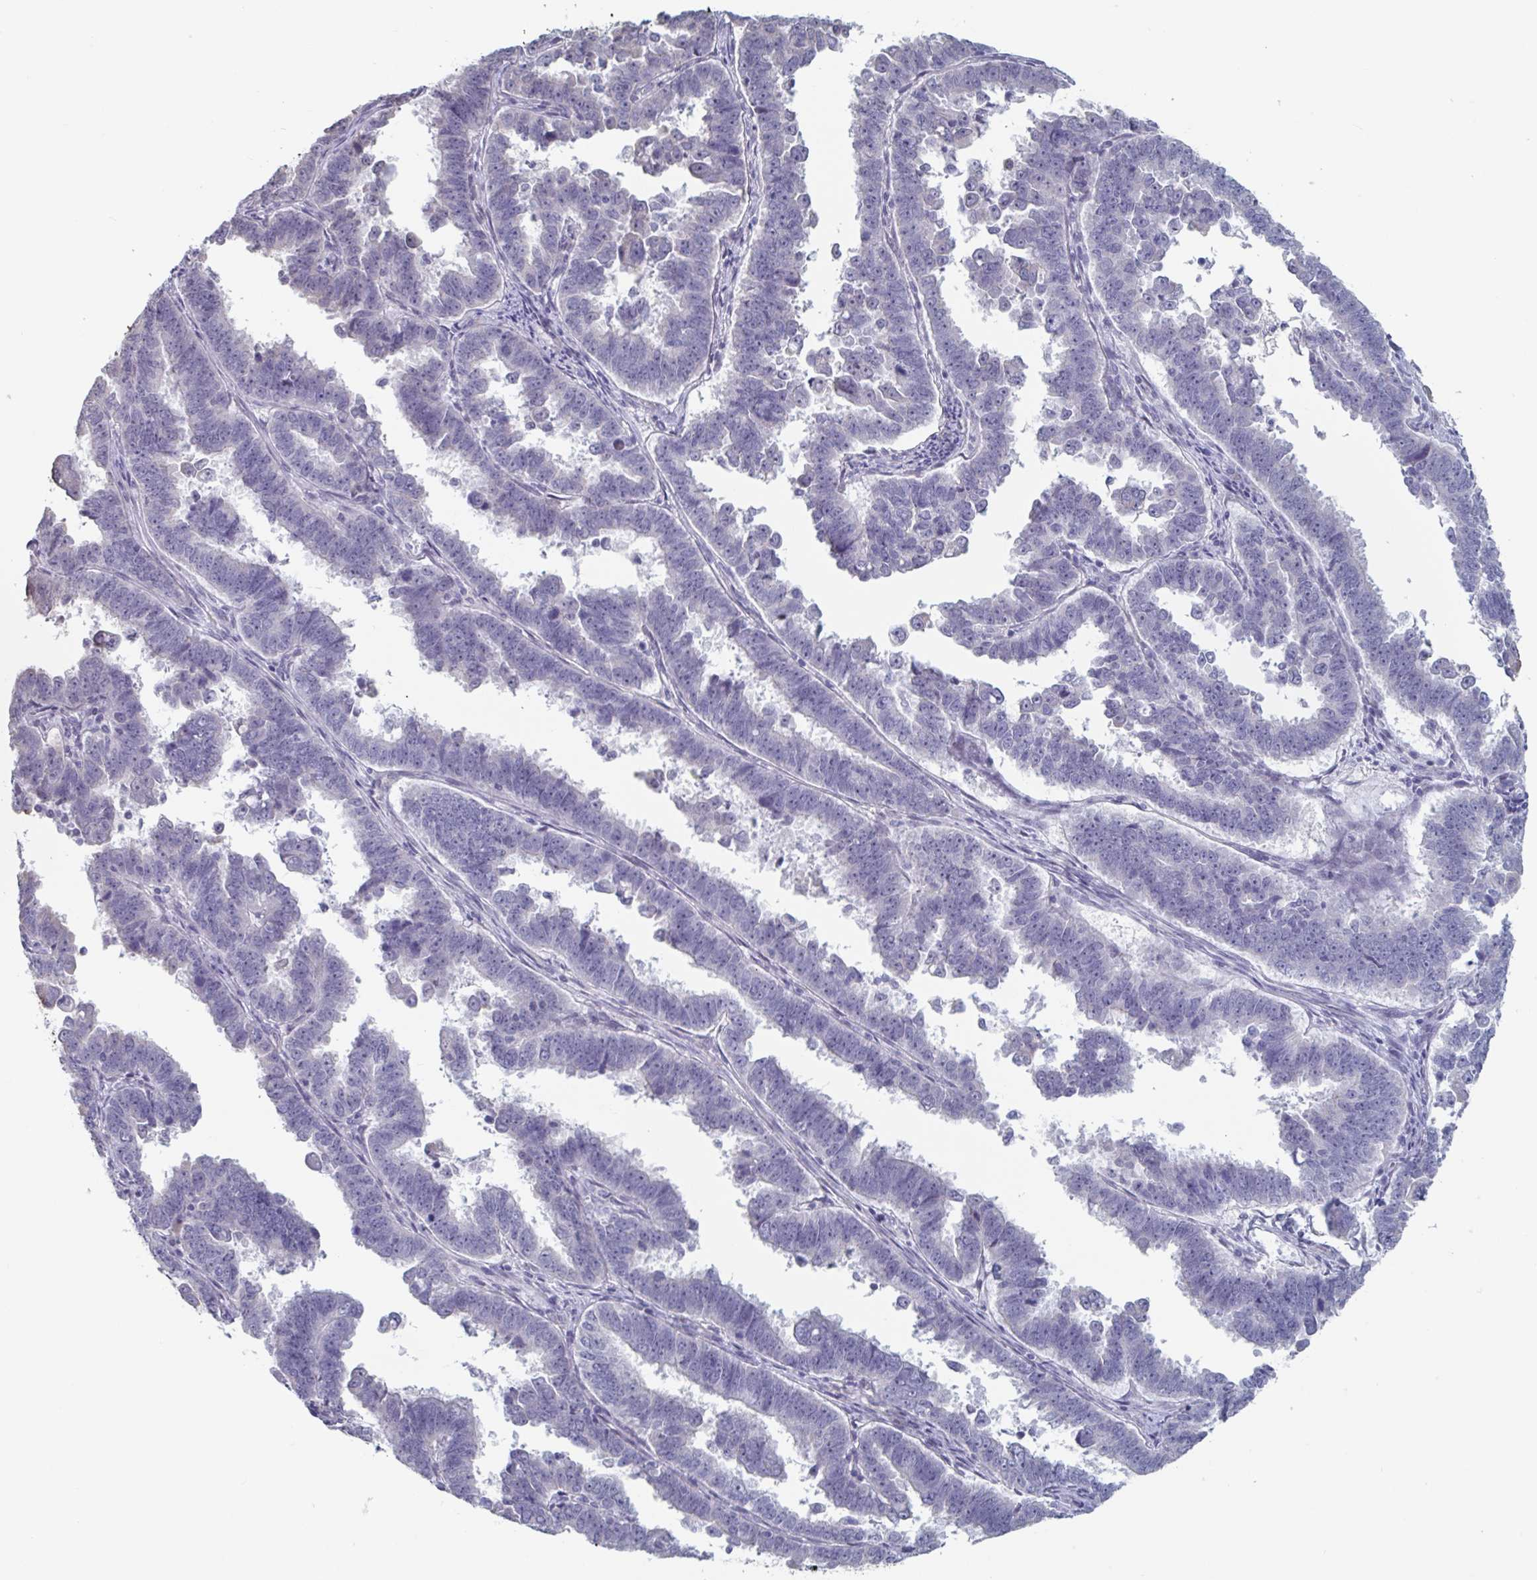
{"staining": {"intensity": "negative", "quantity": "none", "location": "none"}, "tissue": "endometrial cancer", "cell_type": "Tumor cells", "image_type": "cancer", "snomed": [{"axis": "morphology", "description": "Adenocarcinoma, NOS"}, {"axis": "topography", "description": "Endometrium"}], "caption": "Tumor cells are negative for brown protein staining in adenocarcinoma (endometrial).", "gene": "FOXA1", "patient": {"sex": "female", "age": 75}}